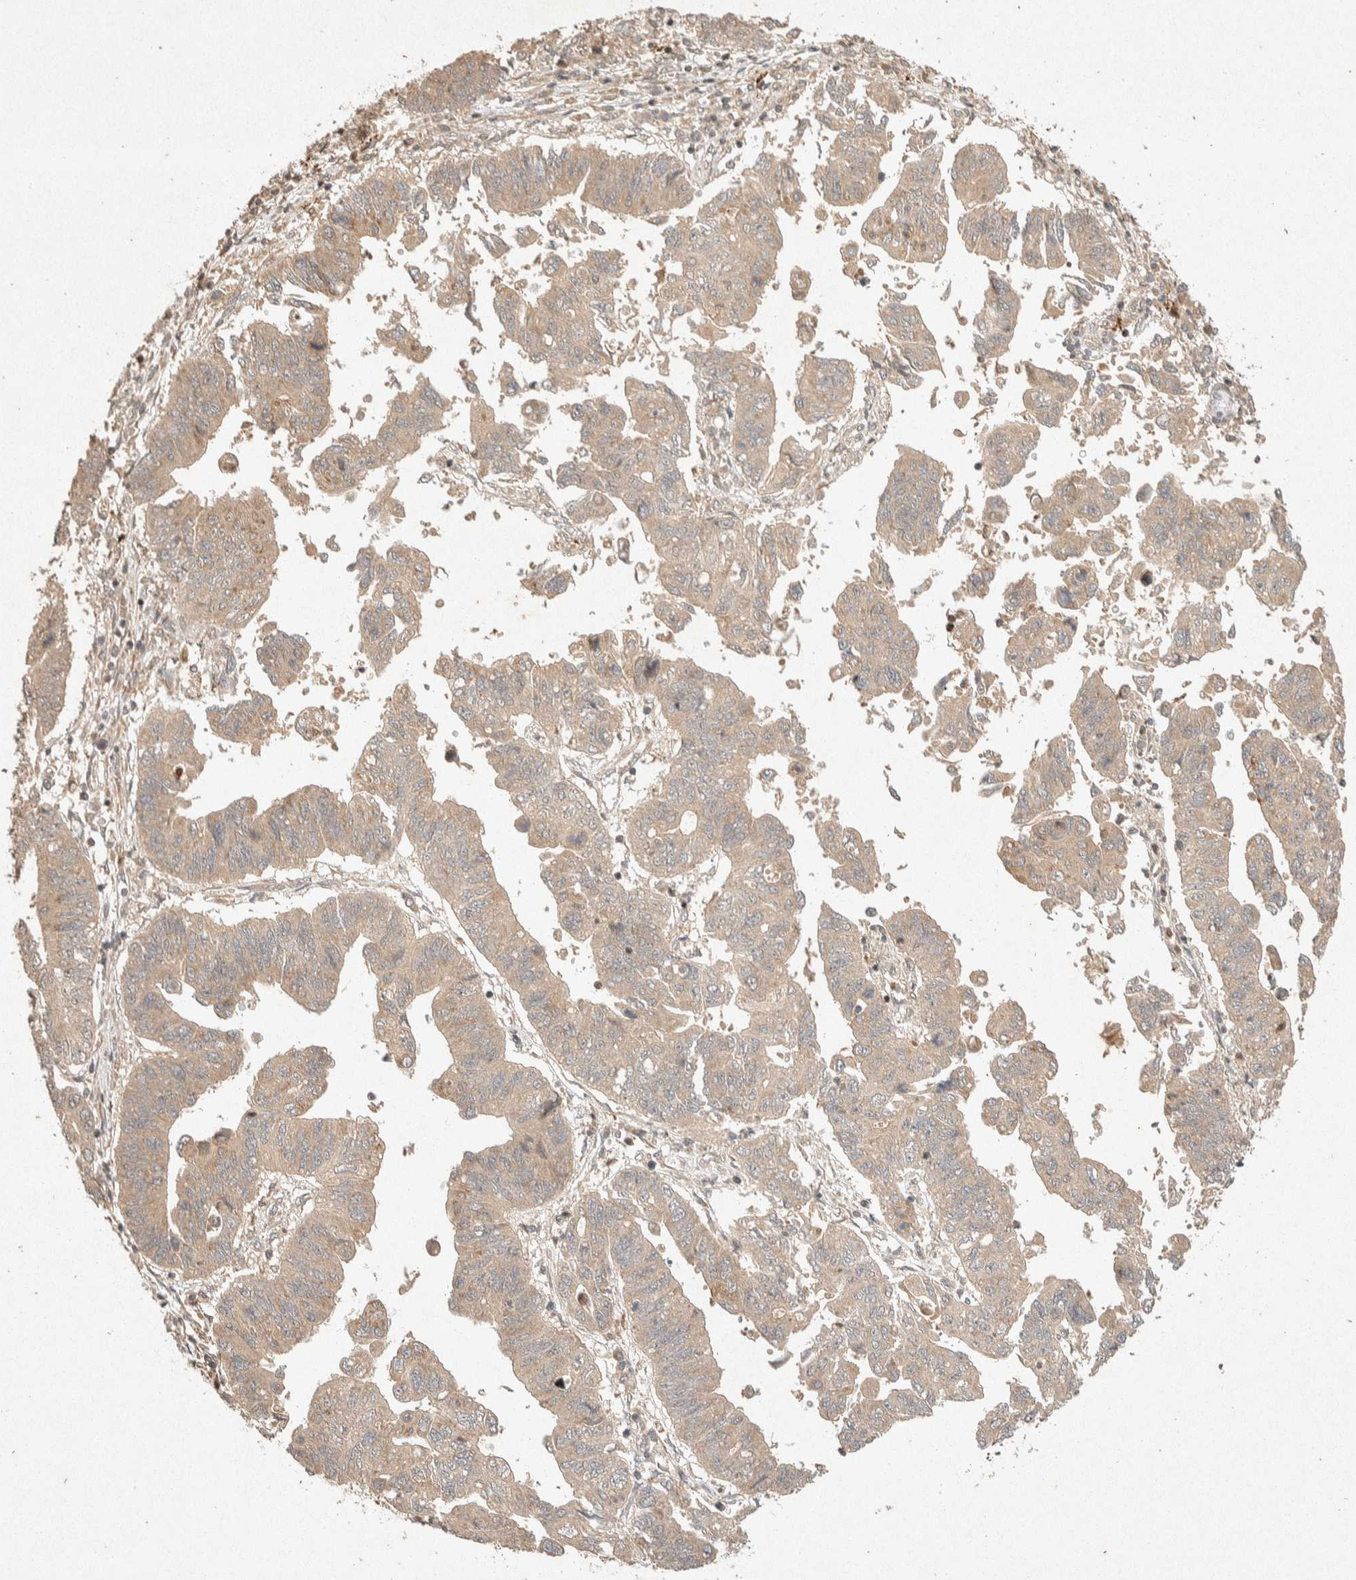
{"staining": {"intensity": "weak", "quantity": ">75%", "location": "cytoplasmic/membranous"}, "tissue": "stomach cancer", "cell_type": "Tumor cells", "image_type": "cancer", "snomed": [{"axis": "morphology", "description": "Adenocarcinoma, NOS"}, {"axis": "topography", "description": "Stomach"}], "caption": "Brown immunohistochemical staining in stomach adenocarcinoma exhibits weak cytoplasmic/membranous expression in about >75% of tumor cells. (DAB (3,3'-diaminobenzidine) IHC, brown staining for protein, blue staining for nuclei).", "gene": "THRA", "patient": {"sex": "male", "age": 59}}